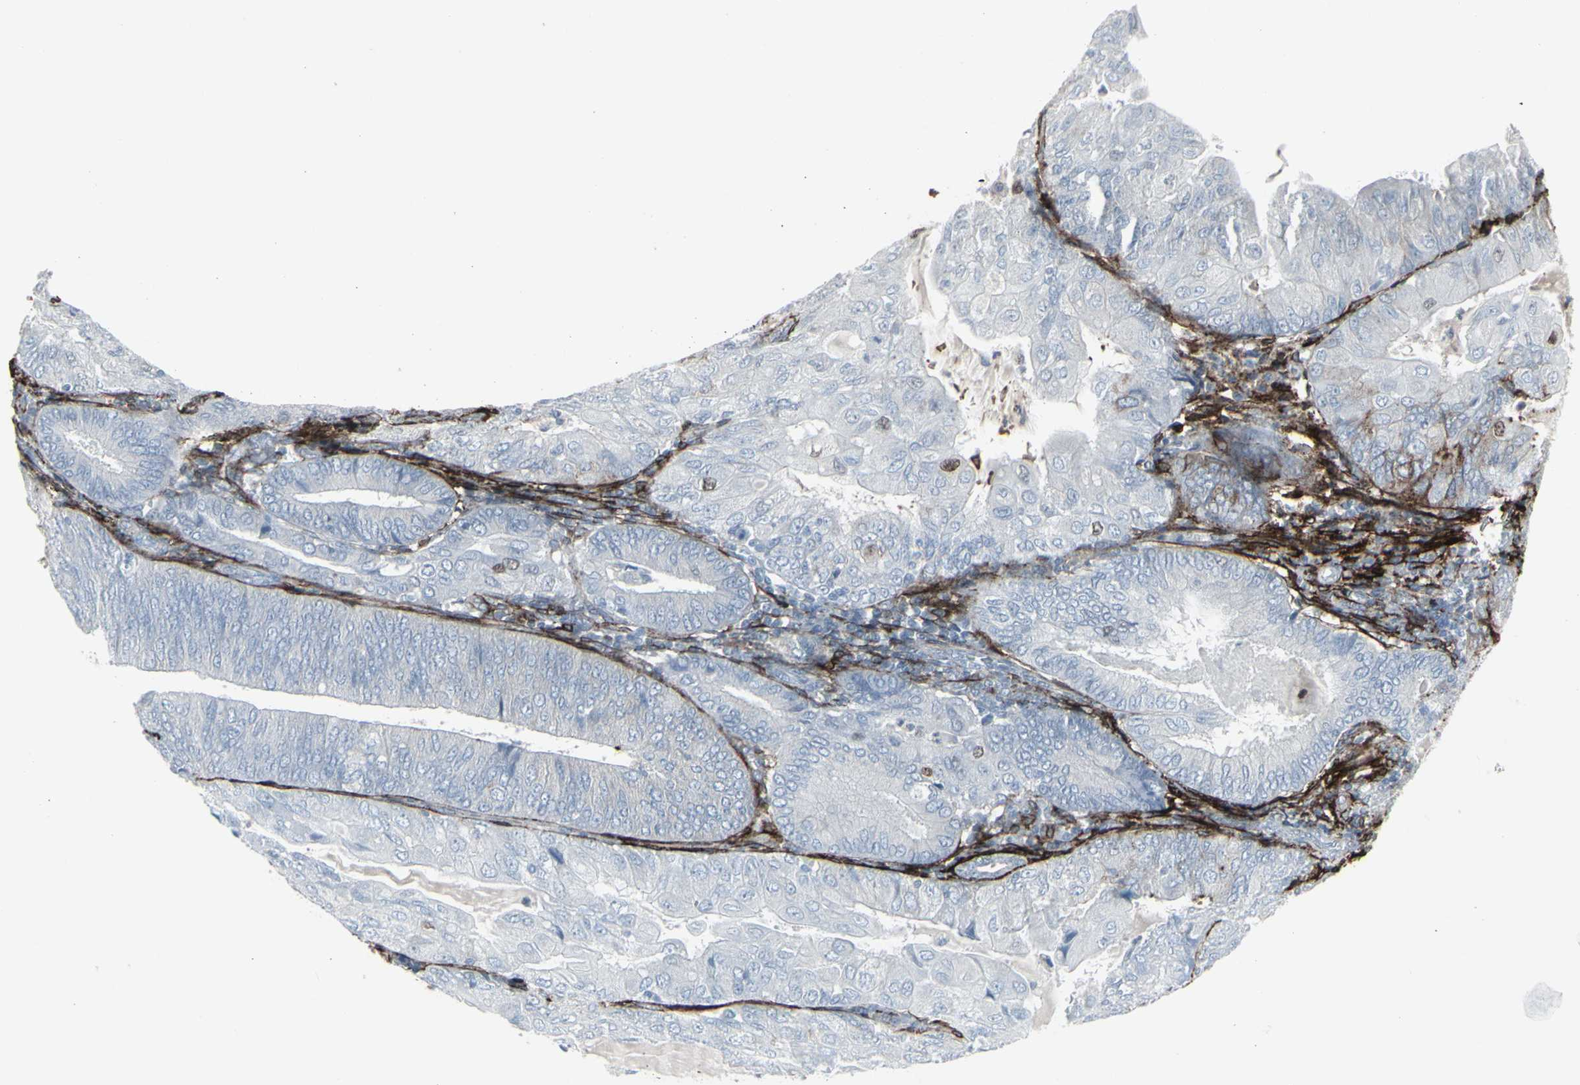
{"staining": {"intensity": "negative", "quantity": "none", "location": "none"}, "tissue": "endometrial cancer", "cell_type": "Tumor cells", "image_type": "cancer", "snomed": [{"axis": "morphology", "description": "Adenocarcinoma, NOS"}, {"axis": "topography", "description": "Endometrium"}], "caption": "An immunohistochemistry photomicrograph of endometrial cancer (adenocarcinoma) is shown. There is no staining in tumor cells of endometrial cancer (adenocarcinoma).", "gene": "GJA1", "patient": {"sex": "female", "age": 81}}